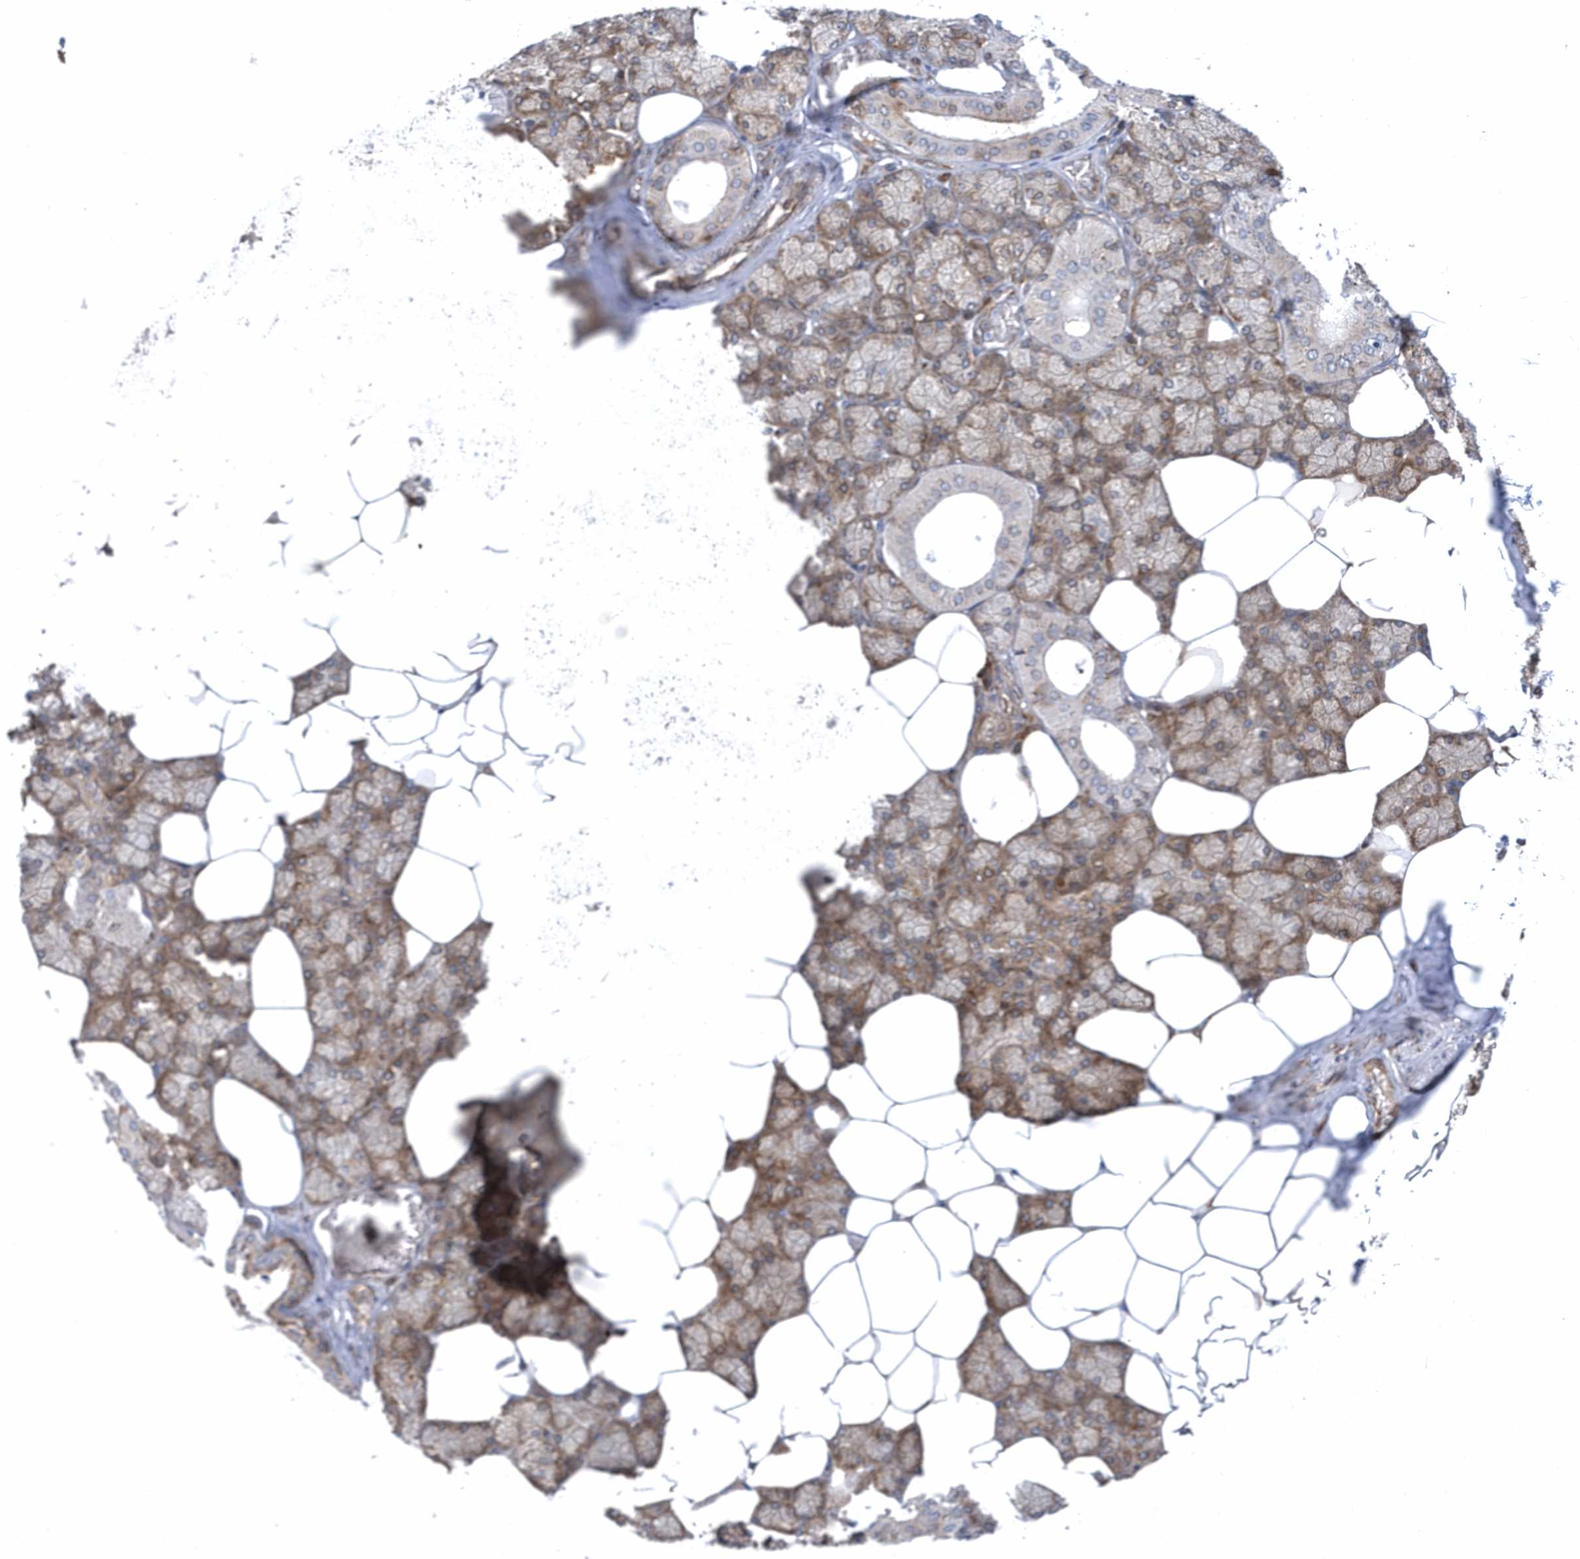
{"staining": {"intensity": "moderate", "quantity": "25%-75%", "location": "cytoplasmic/membranous"}, "tissue": "salivary gland", "cell_type": "Glandular cells", "image_type": "normal", "snomed": [{"axis": "morphology", "description": "Normal tissue, NOS"}, {"axis": "topography", "description": "Salivary gland"}], "caption": "Immunohistochemistry (IHC) histopathology image of unremarkable salivary gland: salivary gland stained using IHC shows medium levels of moderate protein expression localized specifically in the cytoplasmic/membranous of glandular cells, appearing as a cytoplasmic/membranous brown color.", "gene": "PHF1", "patient": {"sex": "male", "age": 62}}